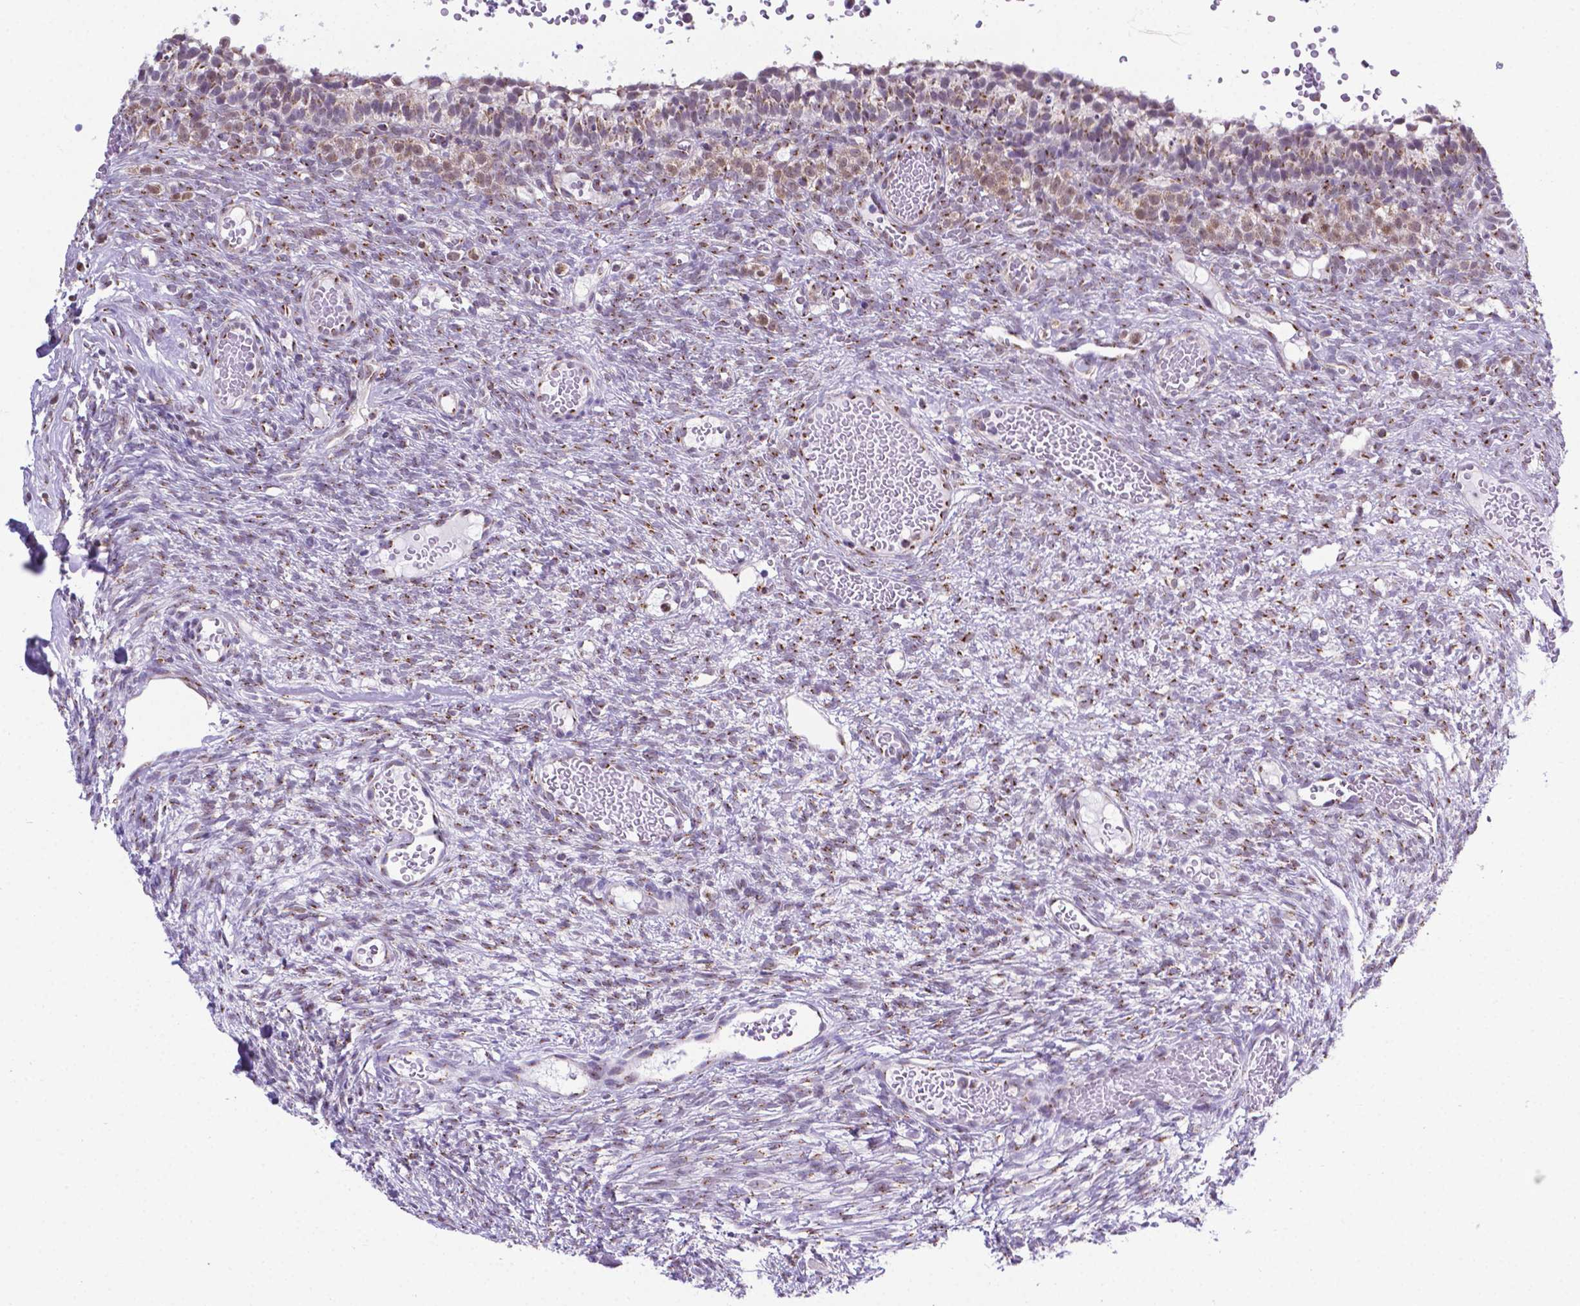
{"staining": {"intensity": "moderate", "quantity": "25%-75%", "location": "cytoplasmic/membranous"}, "tissue": "ovary", "cell_type": "Ovarian stroma cells", "image_type": "normal", "snomed": [{"axis": "morphology", "description": "Normal tissue, NOS"}, {"axis": "topography", "description": "Ovary"}], "caption": "A brown stain highlights moderate cytoplasmic/membranous expression of a protein in ovarian stroma cells of normal human ovary. (brown staining indicates protein expression, while blue staining denotes nuclei).", "gene": "MRPL10", "patient": {"sex": "female", "age": 34}}